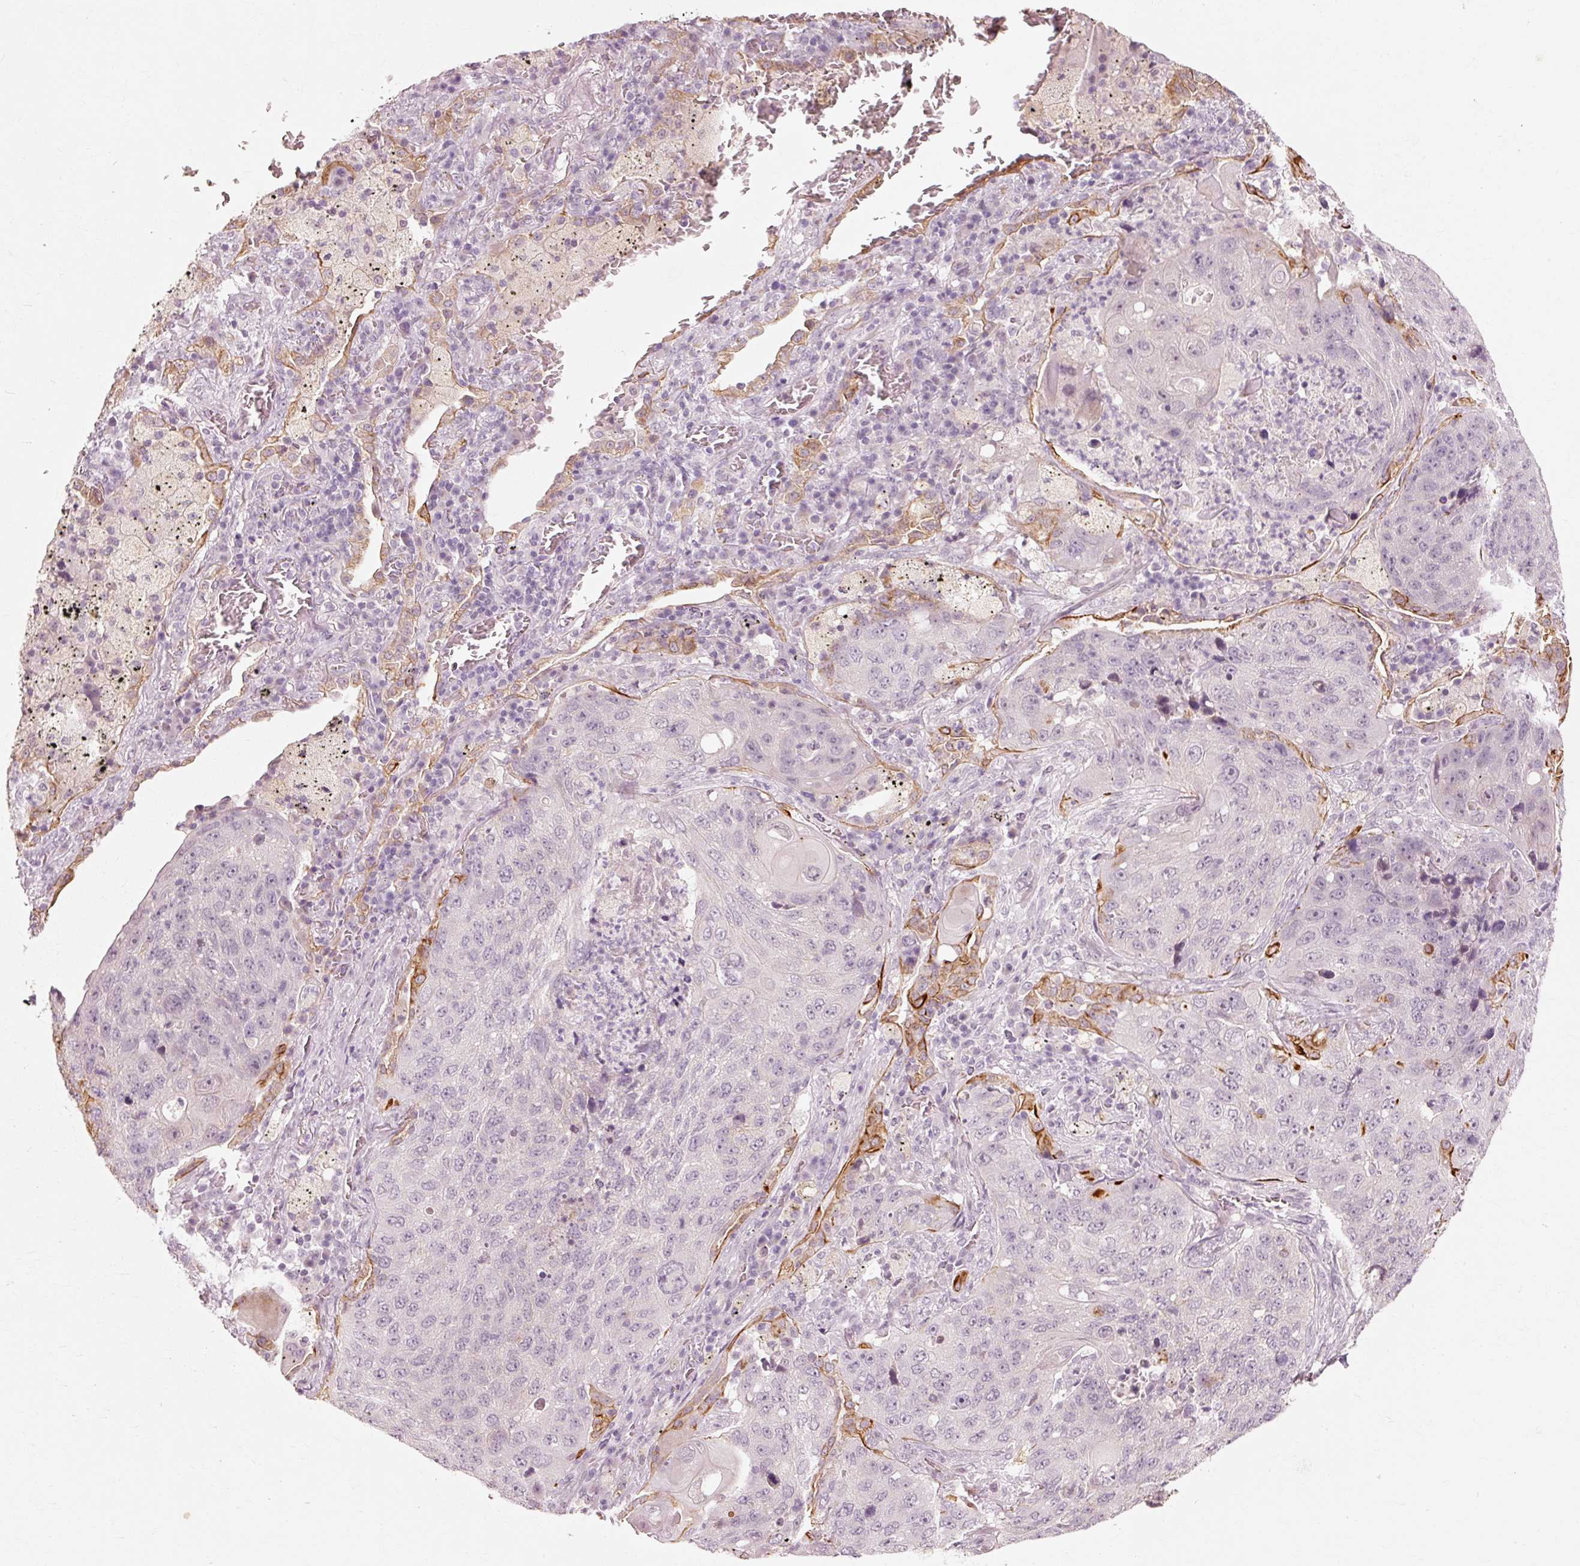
{"staining": {"intensity": "negative", "quantity": "none", "location": "none"}, "tissue": "lung cancer", "cell_type": "Tumor cells", "image_type": "cancer", "snomed": [{"axis": "morphology", "description": "Squamous cell carcinoma, NOS"}, {"axis": "topography", "description": "Lung"}], "caption": "Immunohistochemistry of human lung cancer shows no positivity in tumor cells. The staining was performed using DAB (3,3'-diaminobenzidine) to visualize the protein expression in brown, while the nuclei were stained in blue with hematoxylin (Magnification: 20x).", "gene": "TRIM73", "patient": {"sex": "female", "age": 63}}